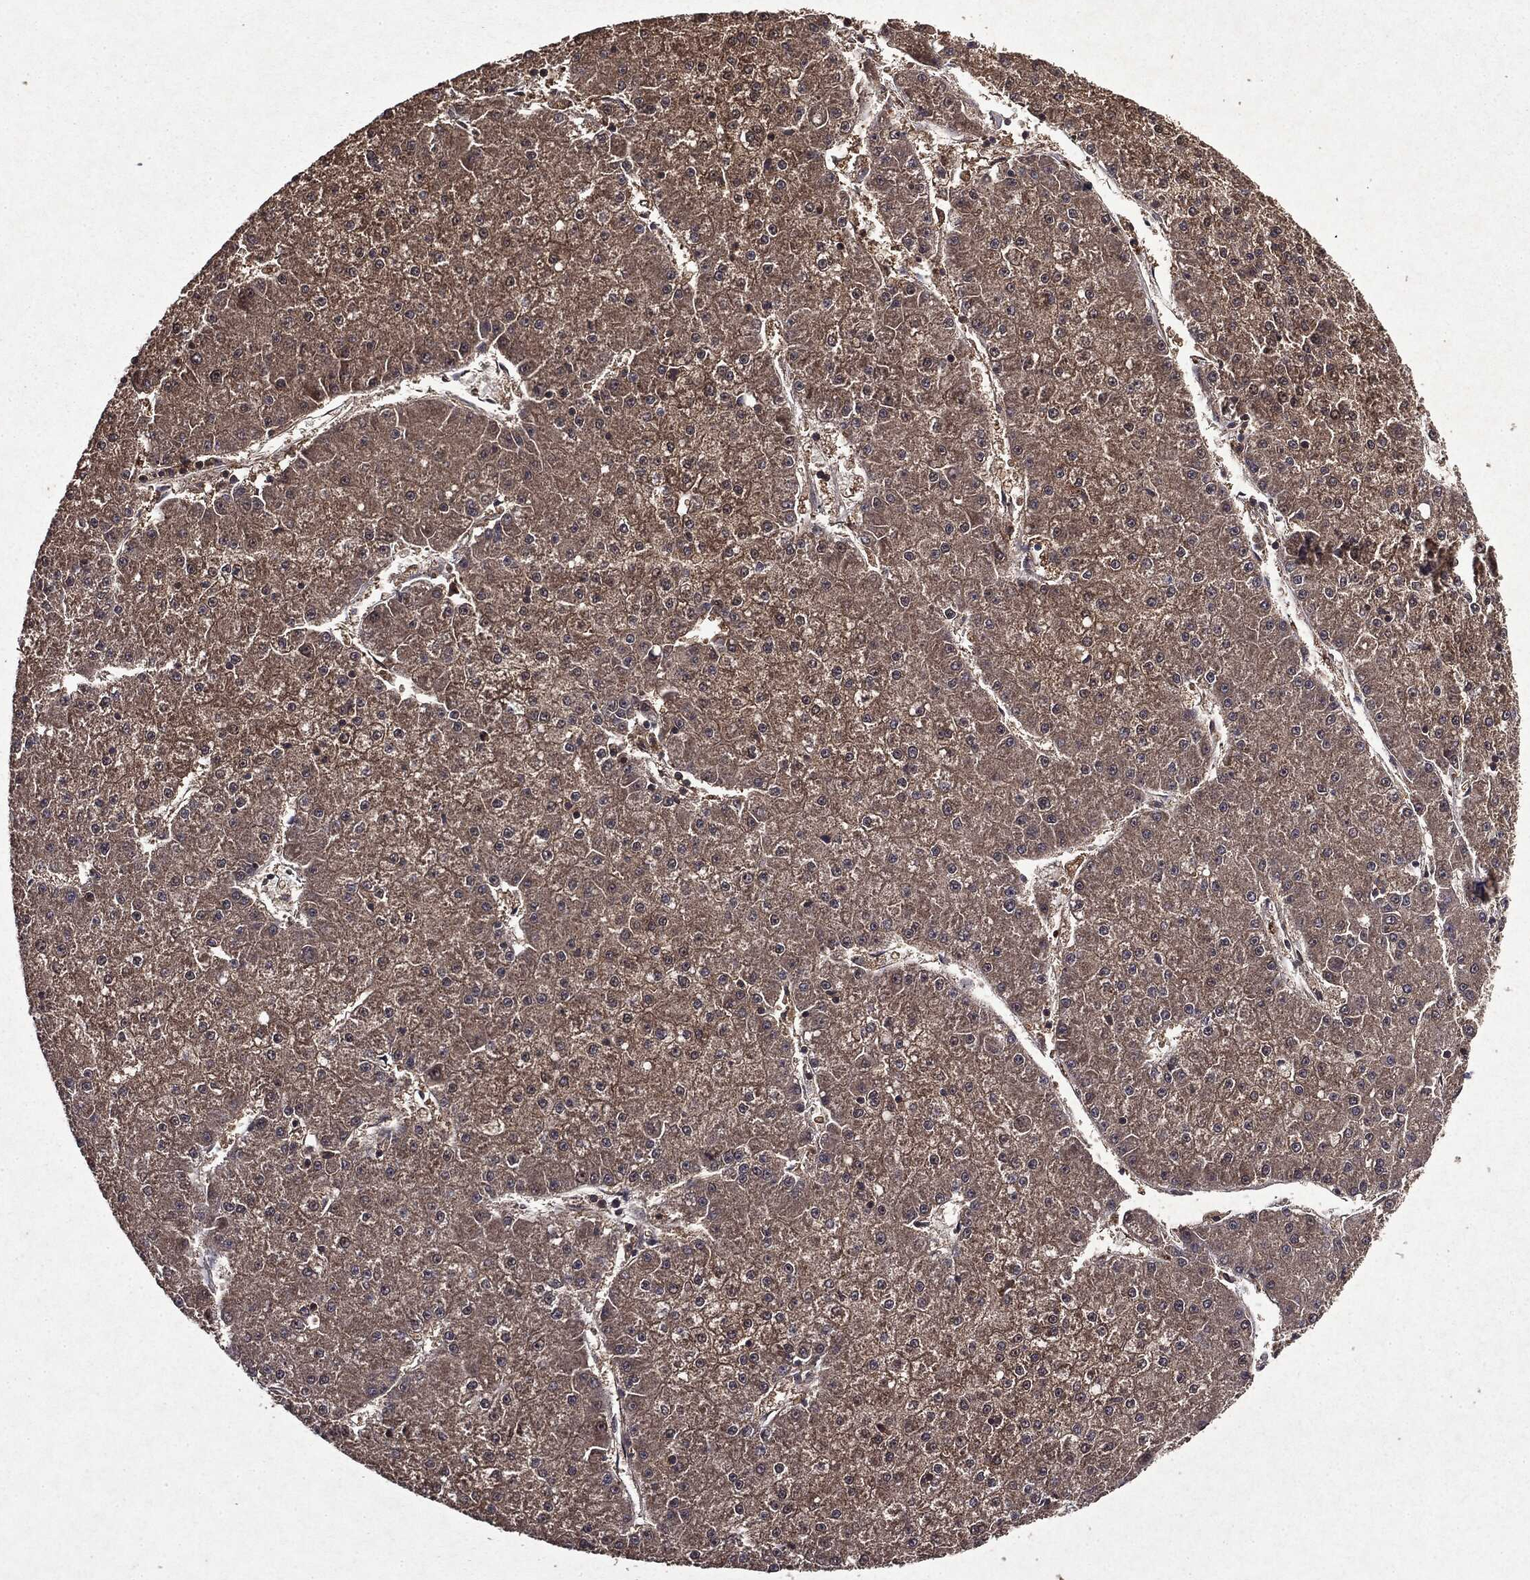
{"staining": {"intensity": "weak", "quantity": ">75%", "location": "cytoplasmic/membranous"}, "tissue": "liver cancer", "cell_type": "Tumor cells", "image_type": "cancer", "snomed": [{"axis": "morphology", "description": "Carcinoma, Hepatocellular, NOS"}, {"axis": "topography", "description": "Liver"}], "caption": "Weak cytoplasmic/membranous positivity is appreciated in about >75% of tumor cells in liver hepatocellular carcinoma.", "gene": "MTOR", "patient": {"sex": "male", "age": 73}}